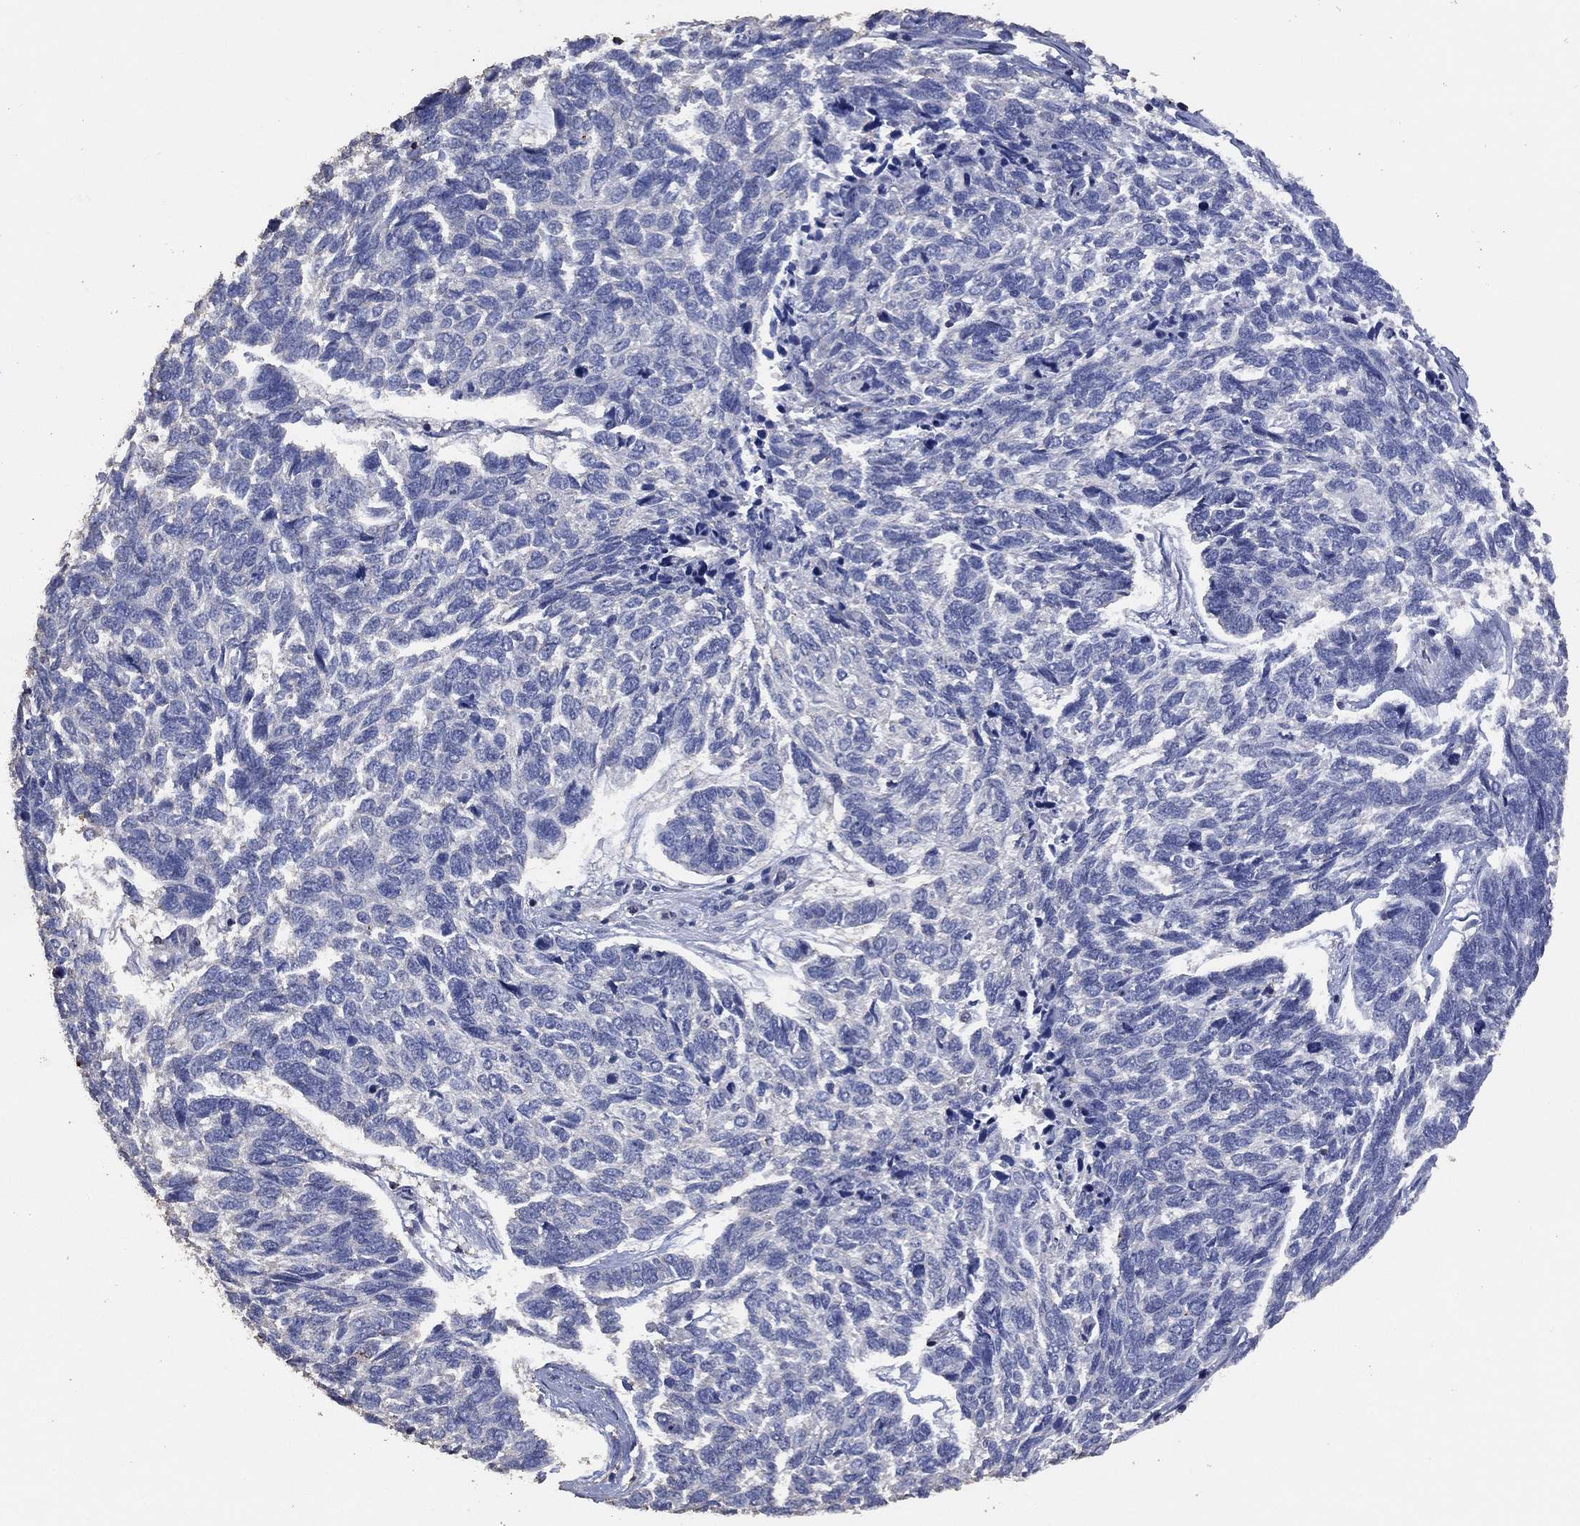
{"staining": {"intensity": "negative", "quantity": "none", "location": "none"}, "tissue": "skin cancer", "cell_type": "Tumor cells", "image_type": "cancer", "snomed": [{"axis": "morphology", "description": "Basal cell carcinoma"}, {"axis": "topography", "description": "Skin"}], "caption": "There is no significant positivity in tumor cells of basal cell carcinoma (skin). (Brightfield microscopy of DAB immunohistochemistry (IHC) at high magnification).", "gene": "ADPRHL1", "patient": {"sex": "female", "age": 65}}